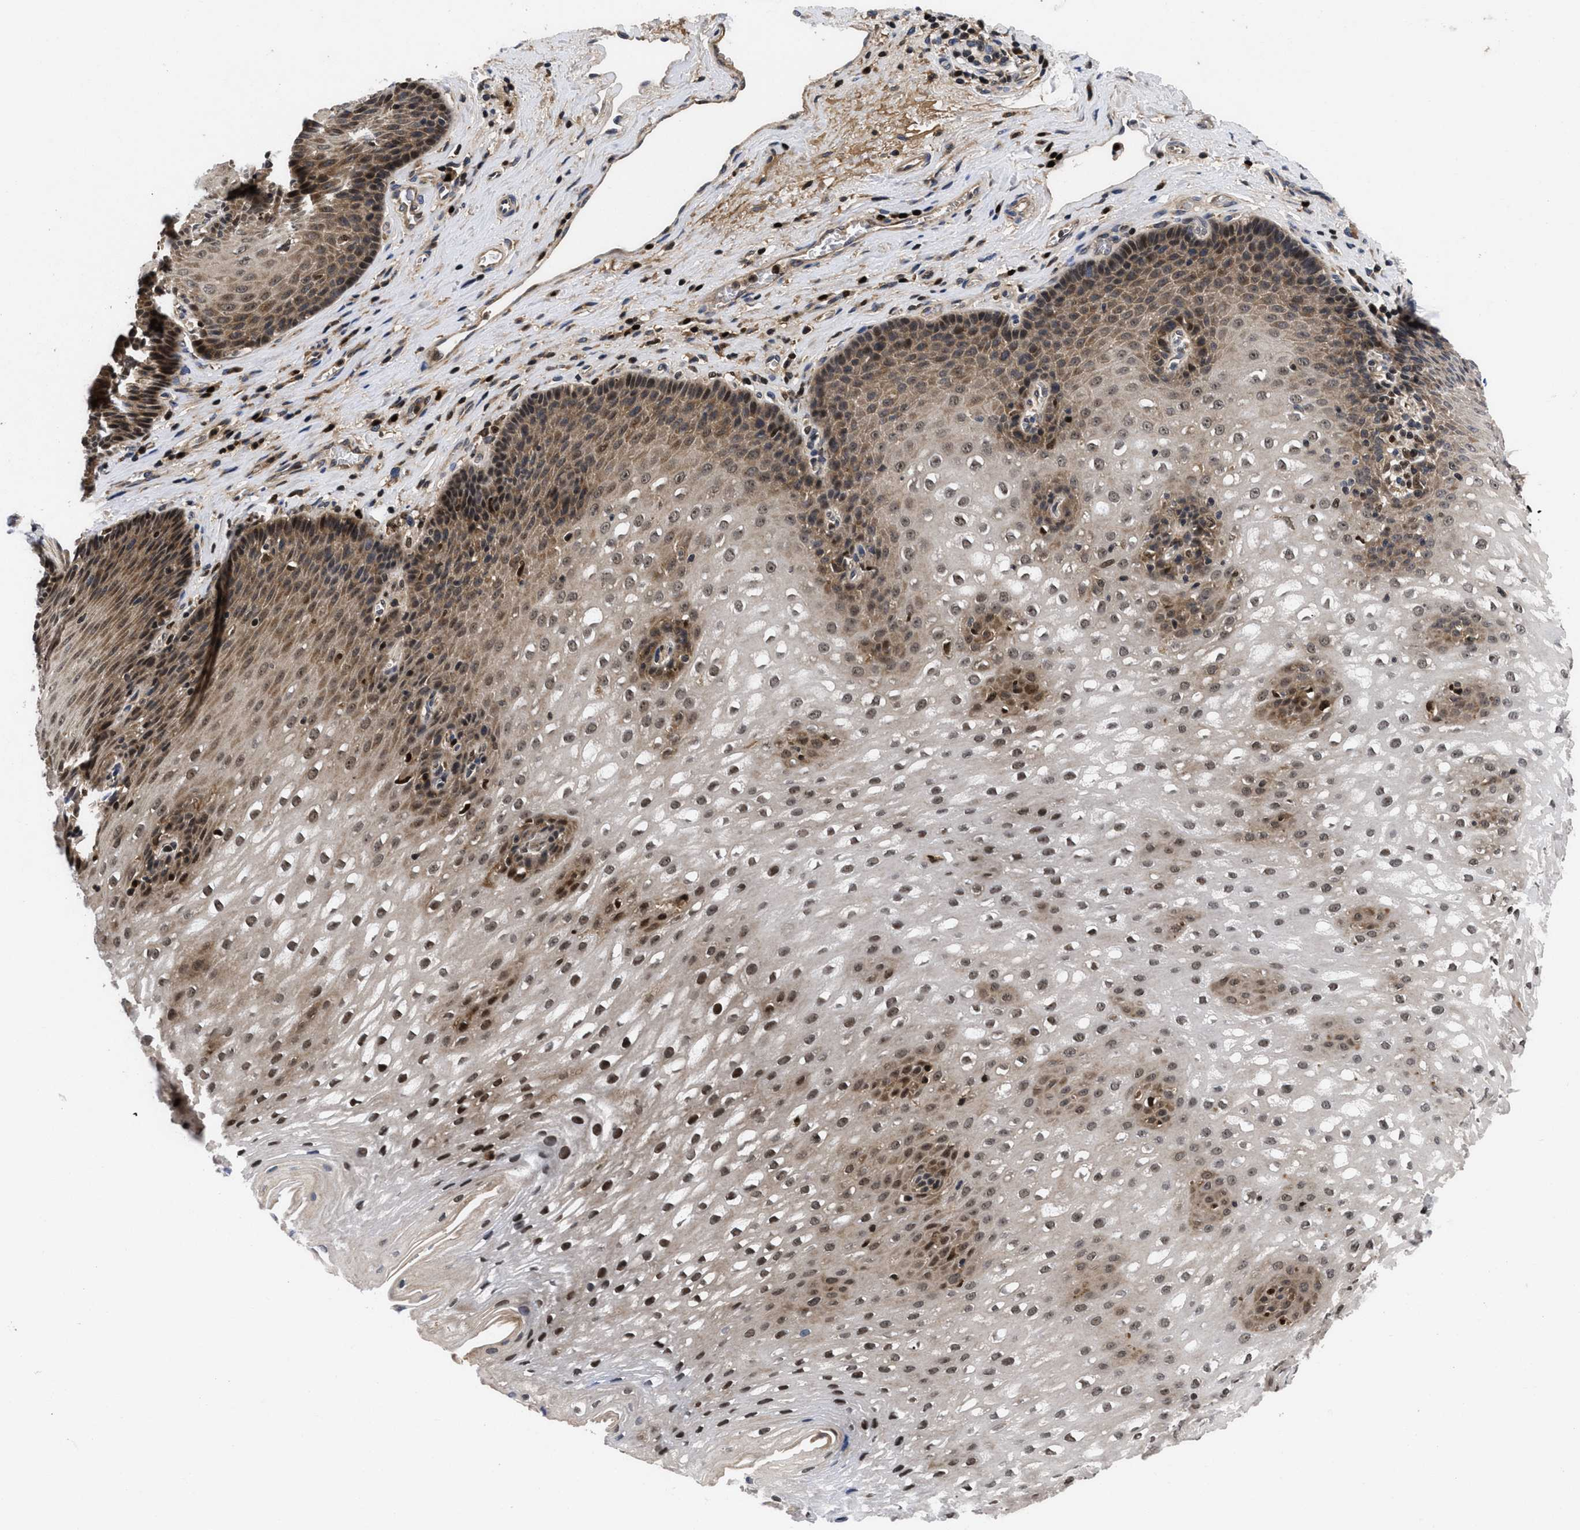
{"staining": {"intensity": "moderate", "quantity": ">75%", "location": "cytoplasmic/membranous,nuclear"}, "tissue": "esophagus", "cell_type": "Squamous epithelial cells", "image_type": "normal", "snomed": [{"axis": "morphology", "description": "Normal tissue, NOS"}, {"axis": "topography", "description": "Esophagus"}], "caption": "Protein analysis of normal esophagus exhibits moderate cytoplasmic/membranous,nuclear expression in approximately >75% of squamous epithelial cells.", "gene": "FAM200A", "patient": {"sex": "male", "age": 48}}